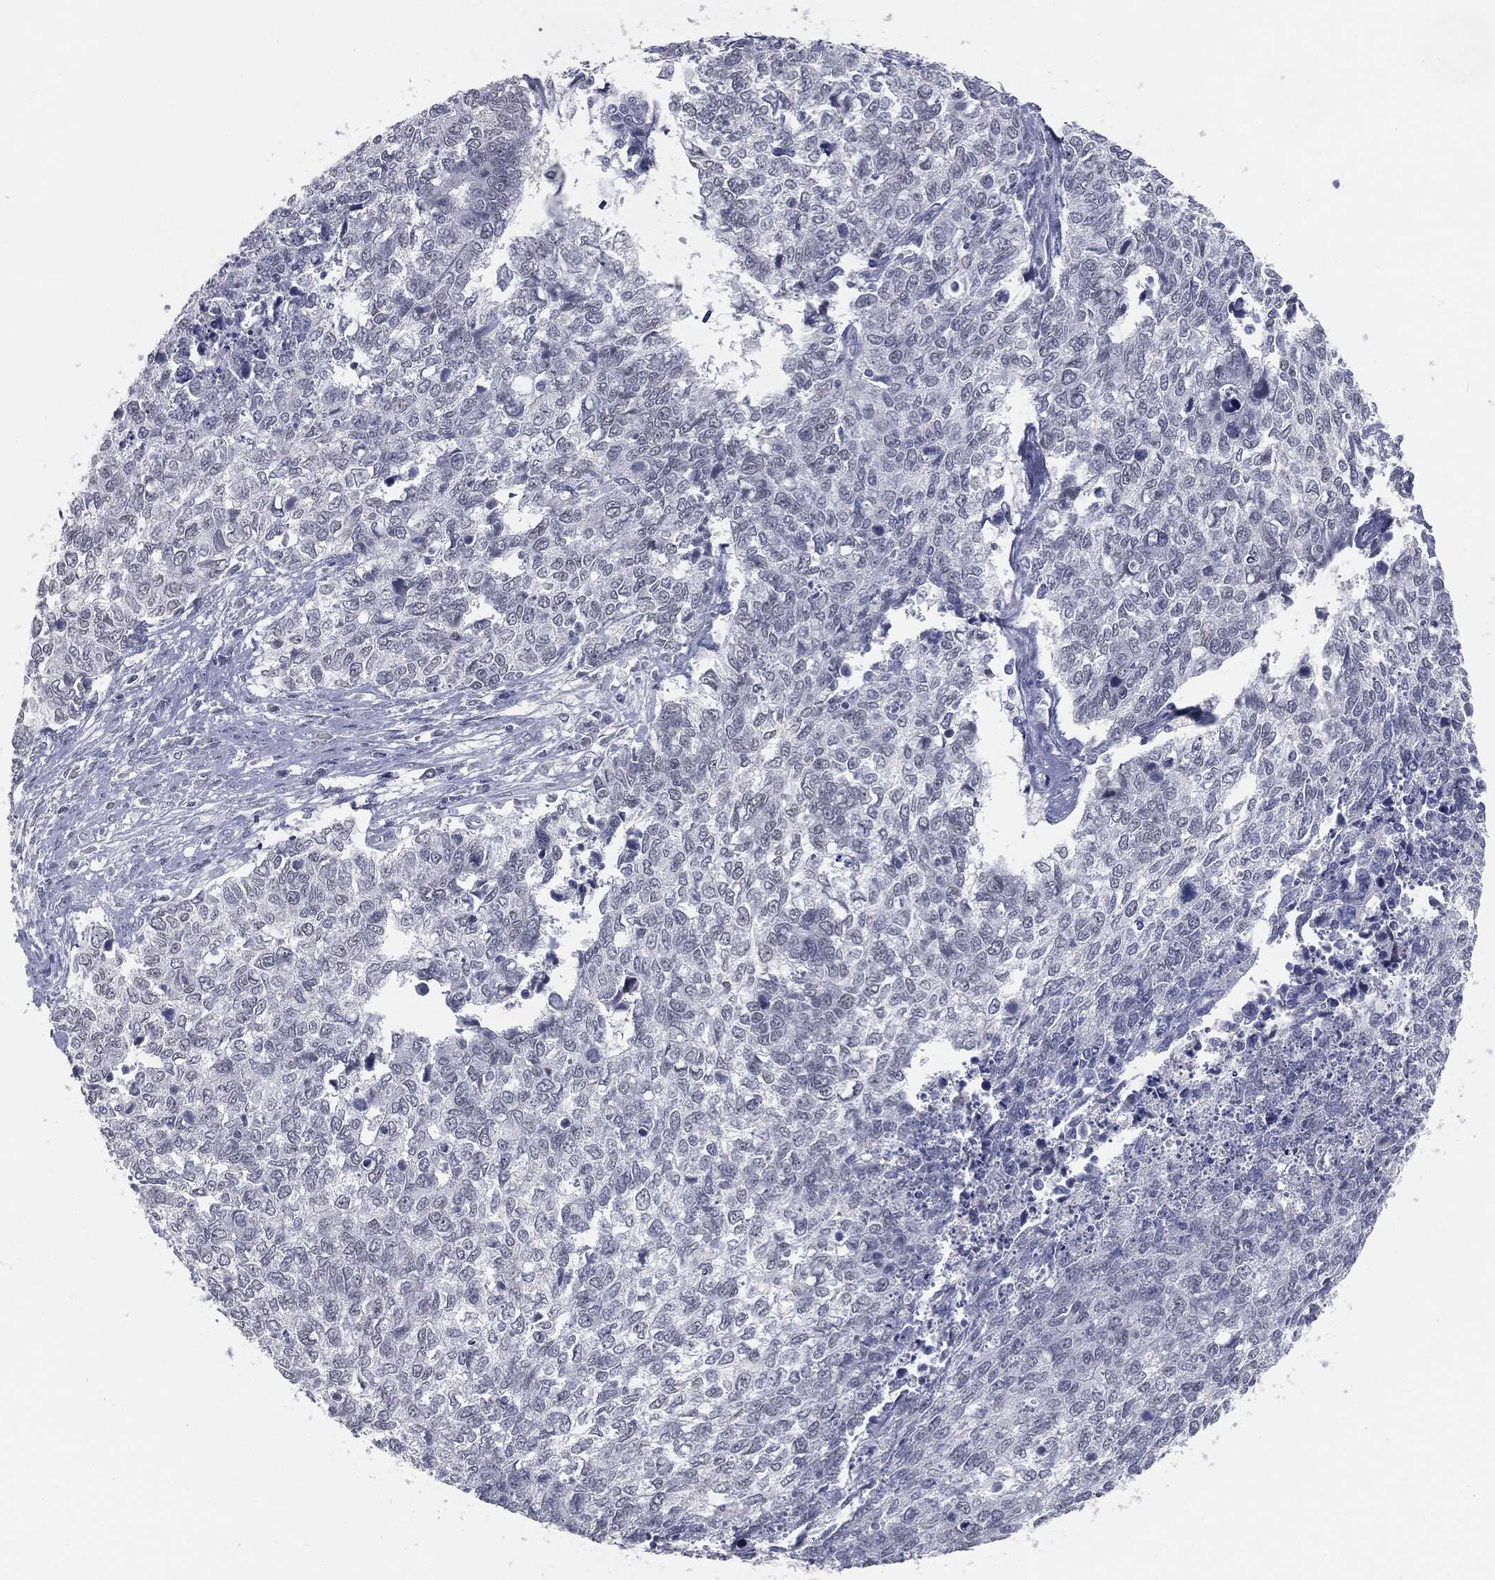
{"staining": {"intensity": "negative", "quantity": "none", "location": "none"}, "tissue": "cervical cancer", "cell_type": "Tumor cells", "image_type": "cancer", "snomed": [{"axis": "morphology", "description": "Adenocarcinoma, NOS"}, {"axis": "topography", "description": "Cervix"}], "caption": "Micrograph shows no significant protein staining in tumor cells of adenocarcinoma (cervical). (DAB immunohistochemistry, high magnification).", "gene": "PRAME", "patient": {"sex": "female", "age": 63}}